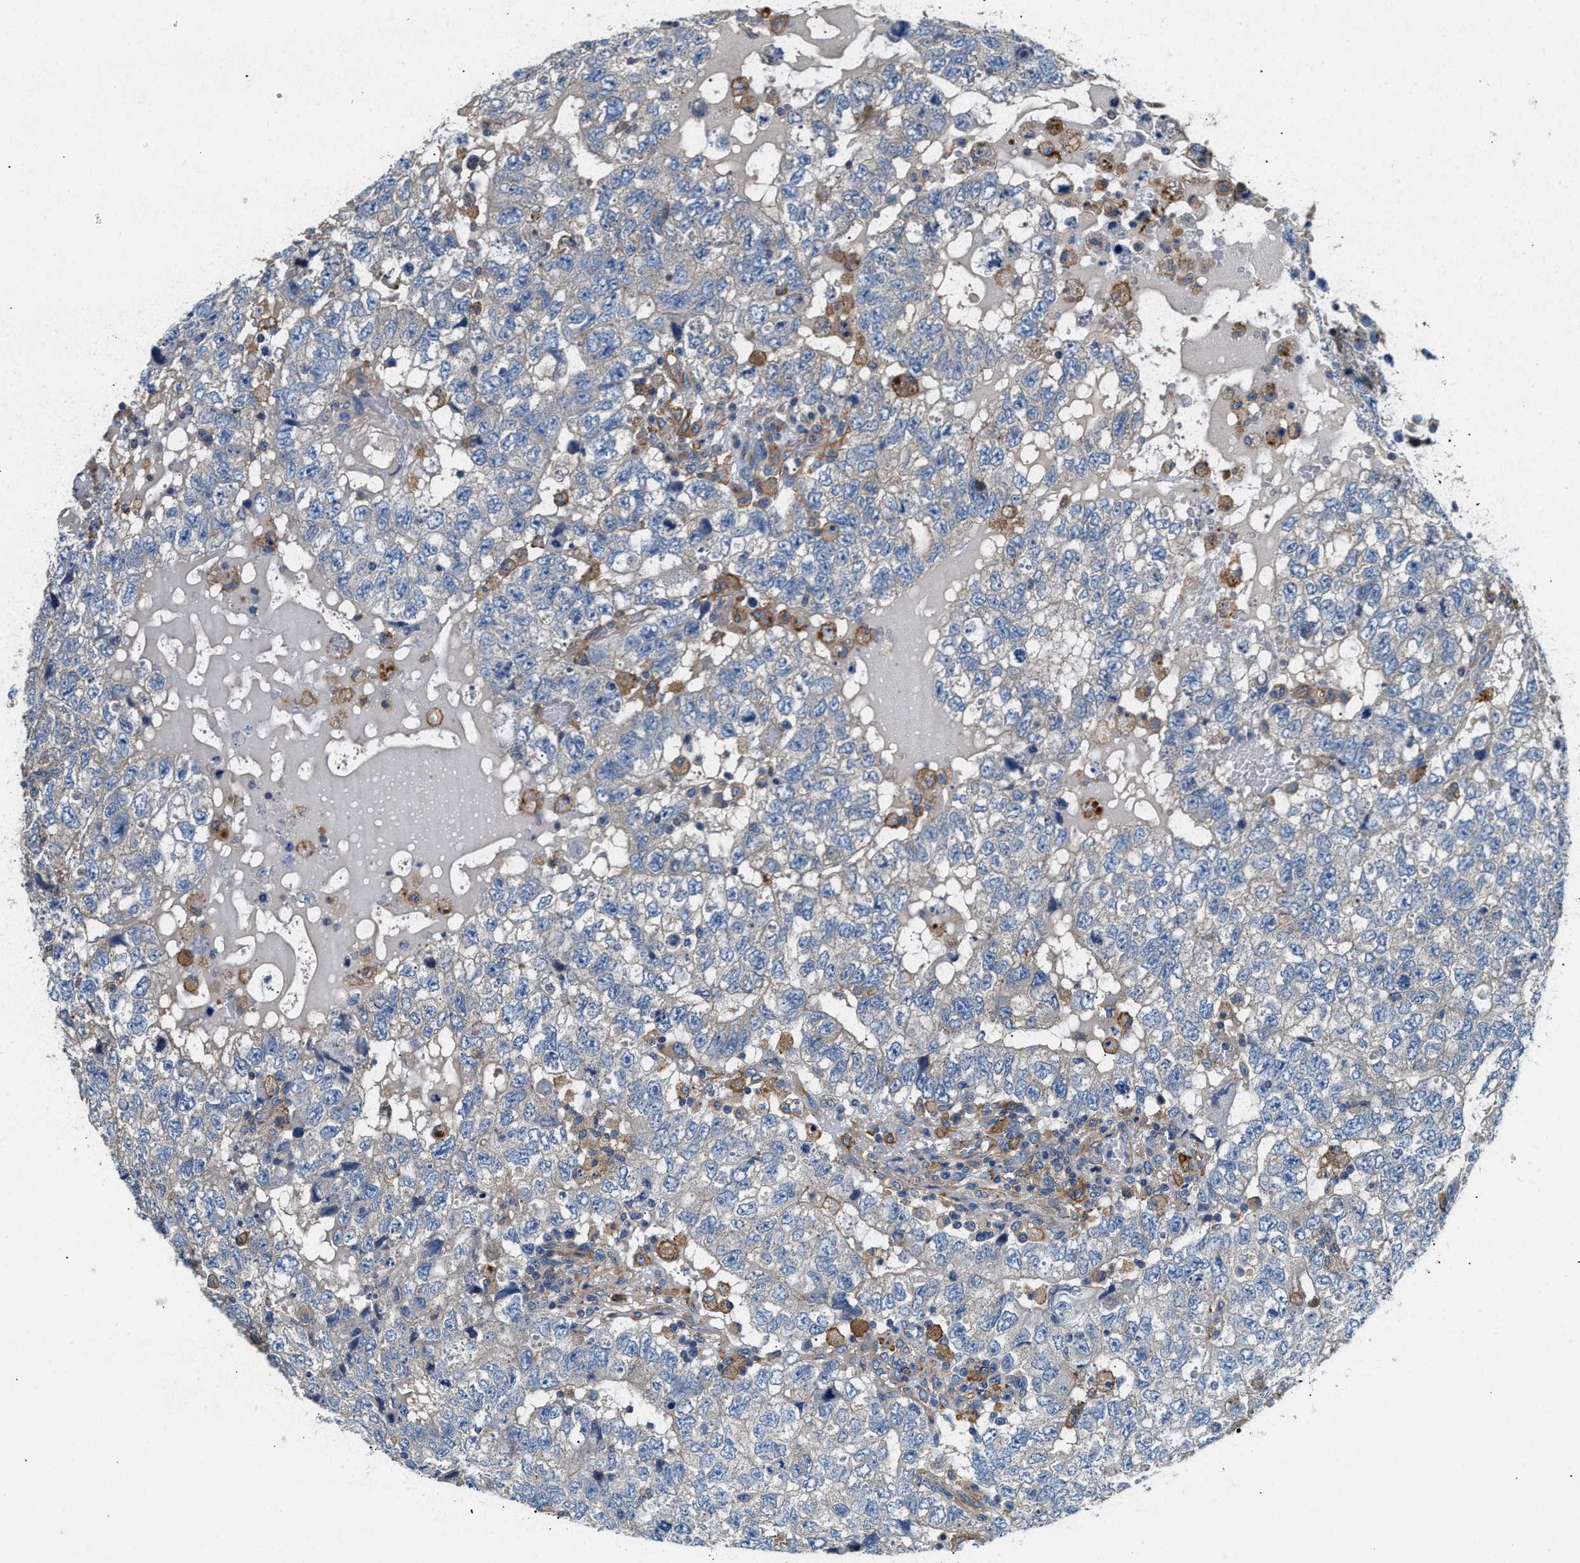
{"staining": {"intensity": "negative", "quantity": "none", "location": "none"}, "tissue": "testis cancer", "cell_type": "Tumor cells", "image_type": "cancer", "snomed": [{"axis": "morphology", "description": "Carcinoma, Embryonal, NOS"}, {"axis": "topography", "description": "Testis"}], "caption": "DAB (3,3'-diaminobenzidine) immunohistochemical staining of human embryonal carcinoma (testis) demonstrates no significant staining in tumor cells.", "gene": "NSUN7", "patient": {"sex": "male", "age": 36}}